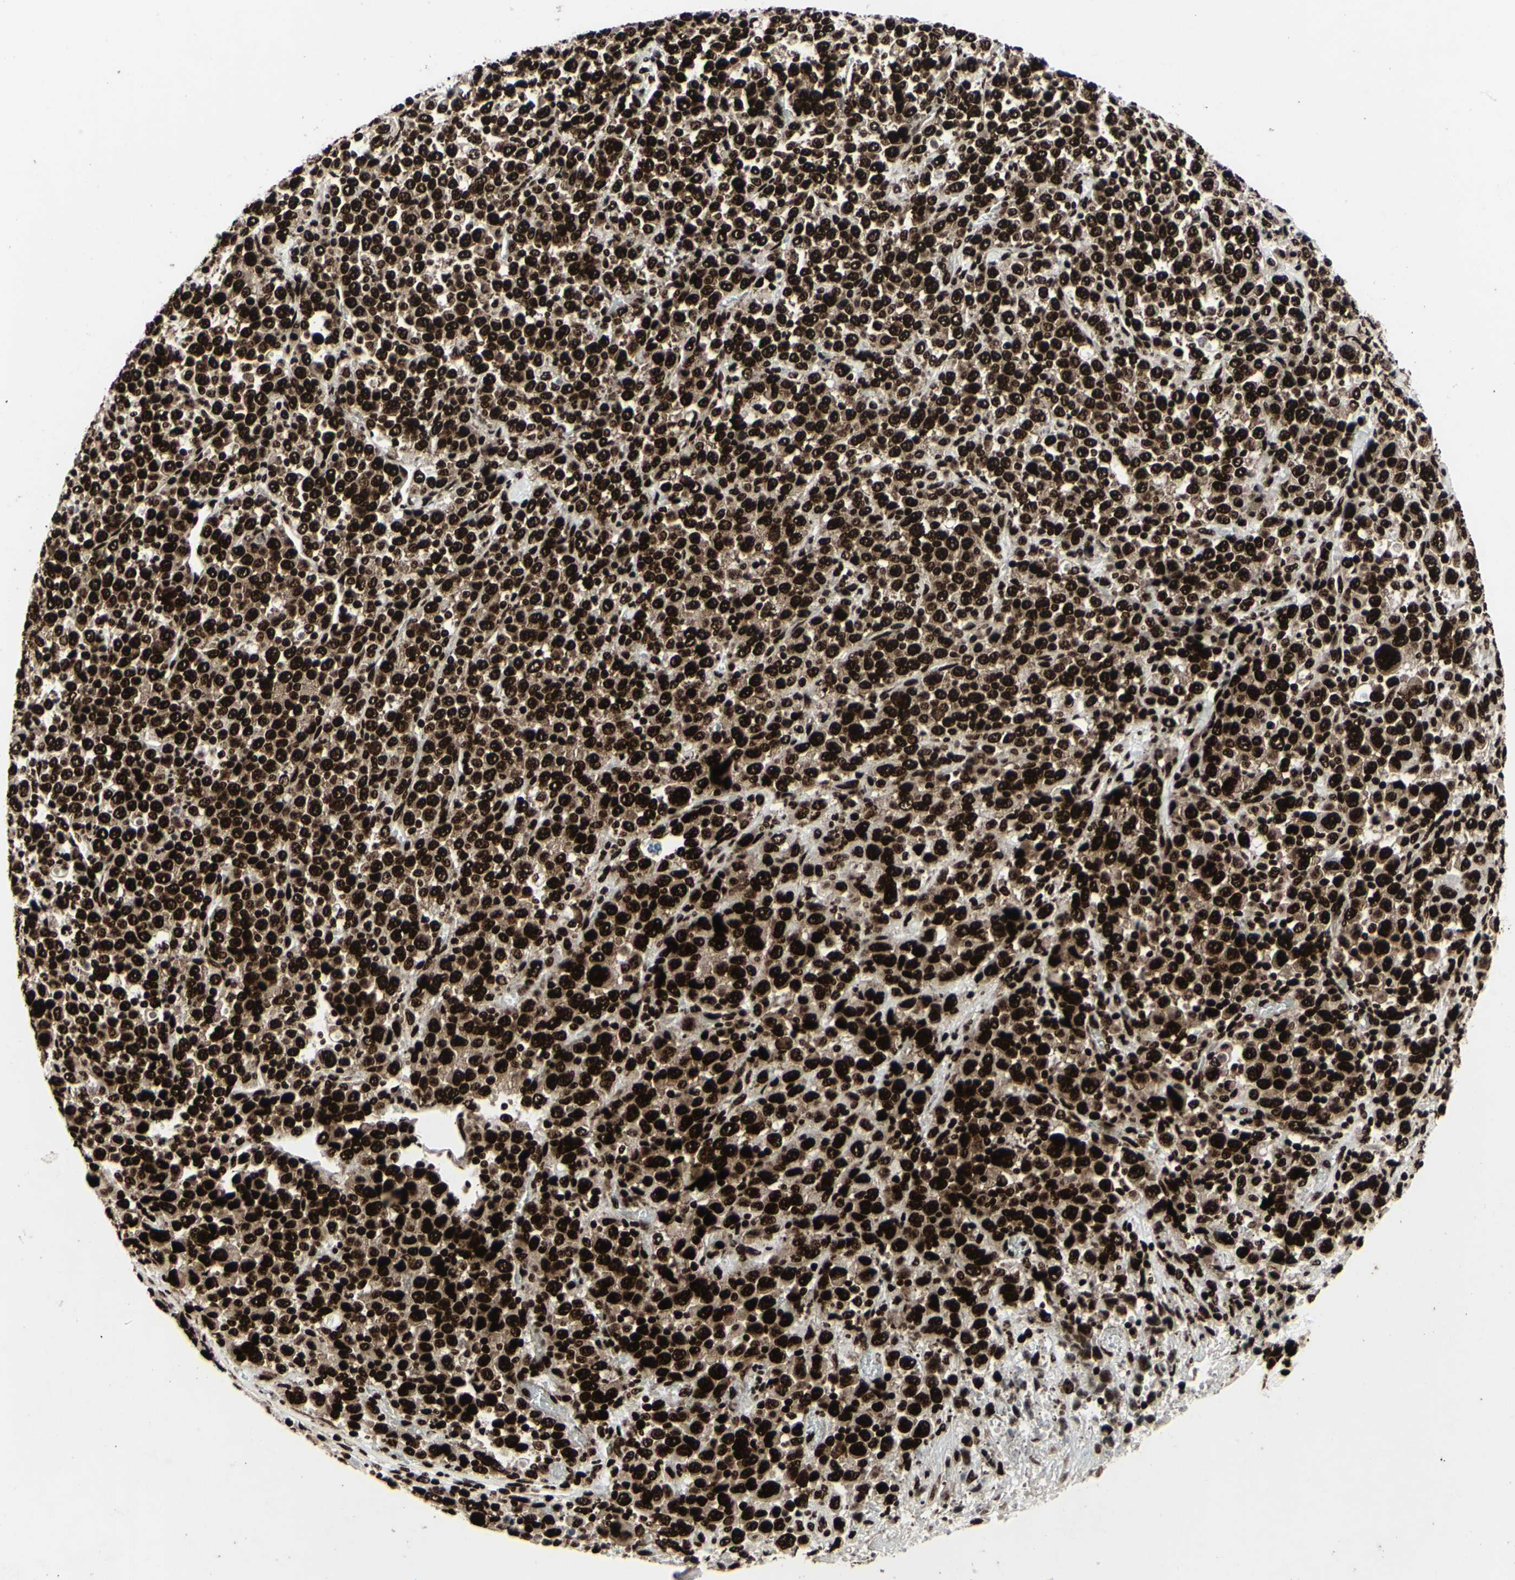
{"staining": {"intensity": "strong", "quantity": ">75%", "location": "nuclear"}, "tissue": "stomach cancer", "cell_type": "Tumor cells", "image_type": "cancer", "snomed": [{"axis": "morphology", "description": "Normal tissue, NOS"}, {"axis": "morphology", "description": "Adenocarcinoma, NOS"}, {"axis": "topography", "description": "Stomach, upper"}, {"axis": "topography", "description": "Stomach"}], "caption": "An immunohistochemistry (IHC) image of tumor tissue is shown. Protein staining in brown highlights strong nuclear positivity in stomach cancer within tumor cells.", "gene": "U2AF2", "patient": {"sex": "male", "age": 59}}